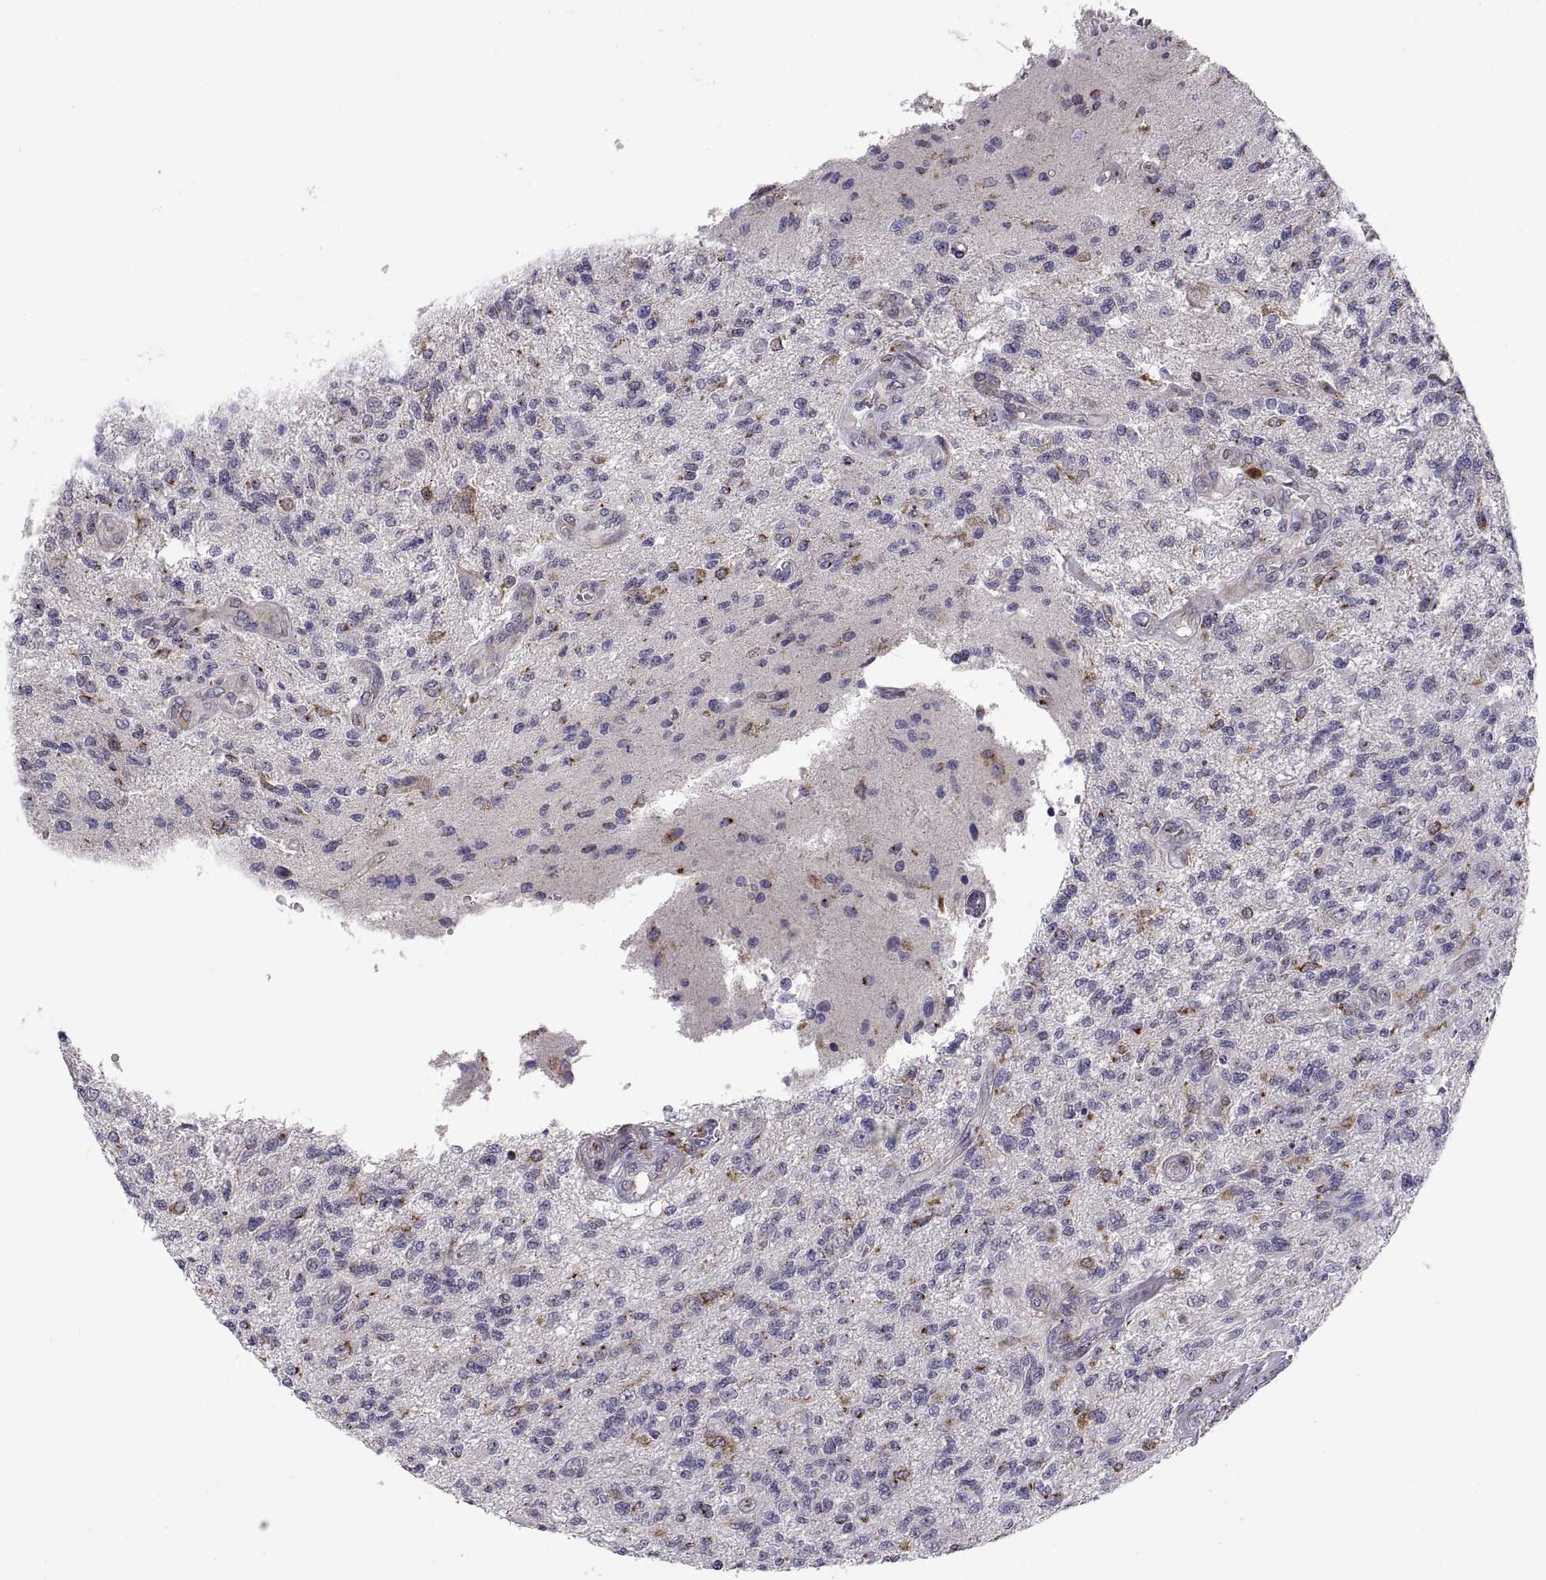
{"staining": {"intensity": "negative", "quantity": "none", "location": "none"}, "tissue": "glioma", "cell_type": "Tumor cells", "image_type": "cancer", "snomed": [{"axis": "morphology", "description": "Glioma, malignant, High grade"}, {"axis": "topography", "description": "Brain"}], "caption": "Tumor cells are negative for protein expression in human glioma.", "gene": "ACAP1", "patient": {"sex": "male", "age": 56}}